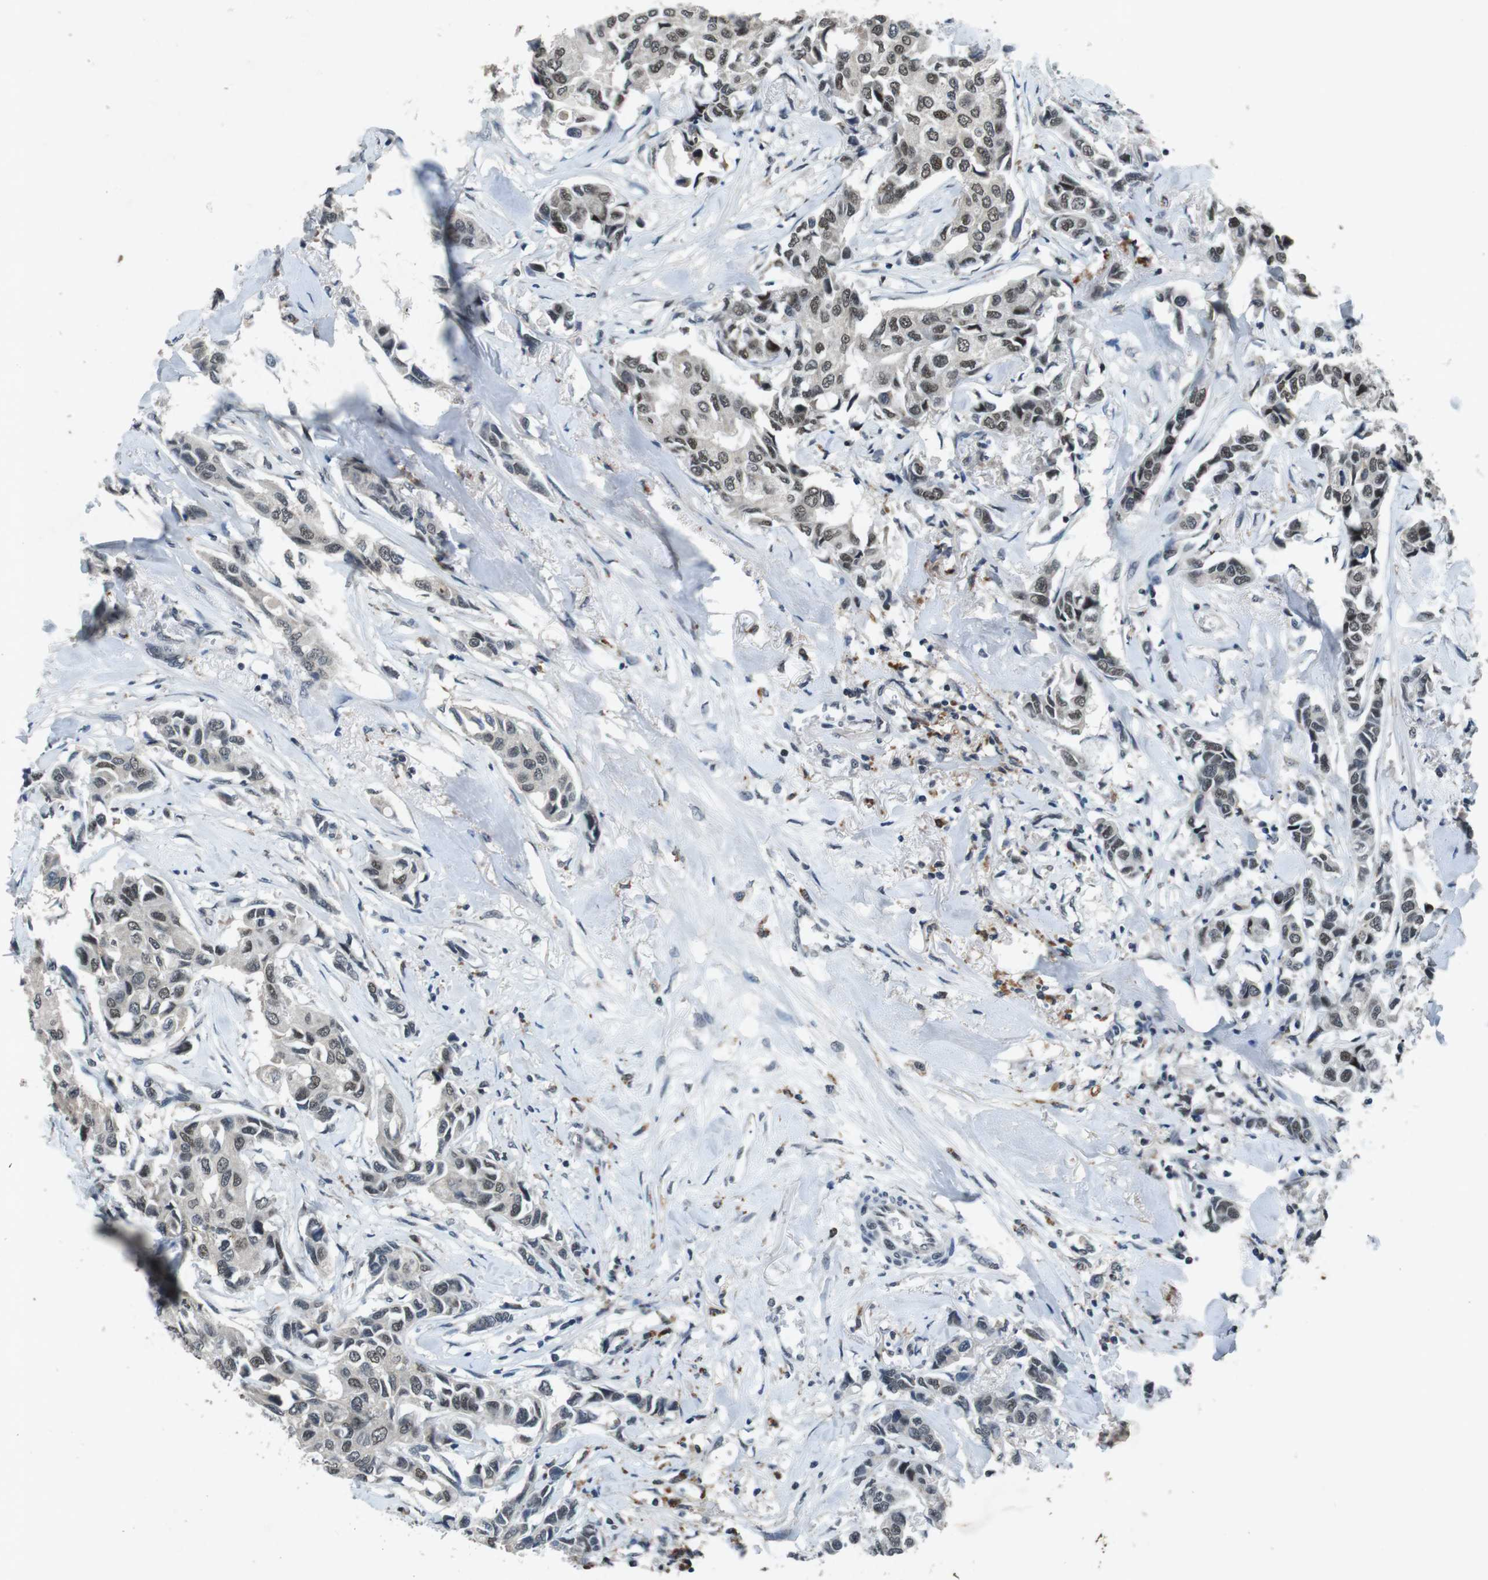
{"staining": {"intensity": "weak", "quantity": "25%-75%", "location": "nuclear"}, "tissue": "breast cancer", "cell_type": "Tumor cells", "image_type": "cancer", "snomed": [{"axis": "morphology", "description": "Duct carcinoma"}, {"axis": "topography", "description": "Breast"}], "caption": "Immunohistochemistry (IHC) photomicrograph of breast cancer (infiltrating ductal carcinoma) stained for a protein (brown), which exhibits low levels of weak nuclear expression in approximately 25%-75% of tumor cells.", "gene": "USP7", "patient": {"sex": "female", "age": 80}}